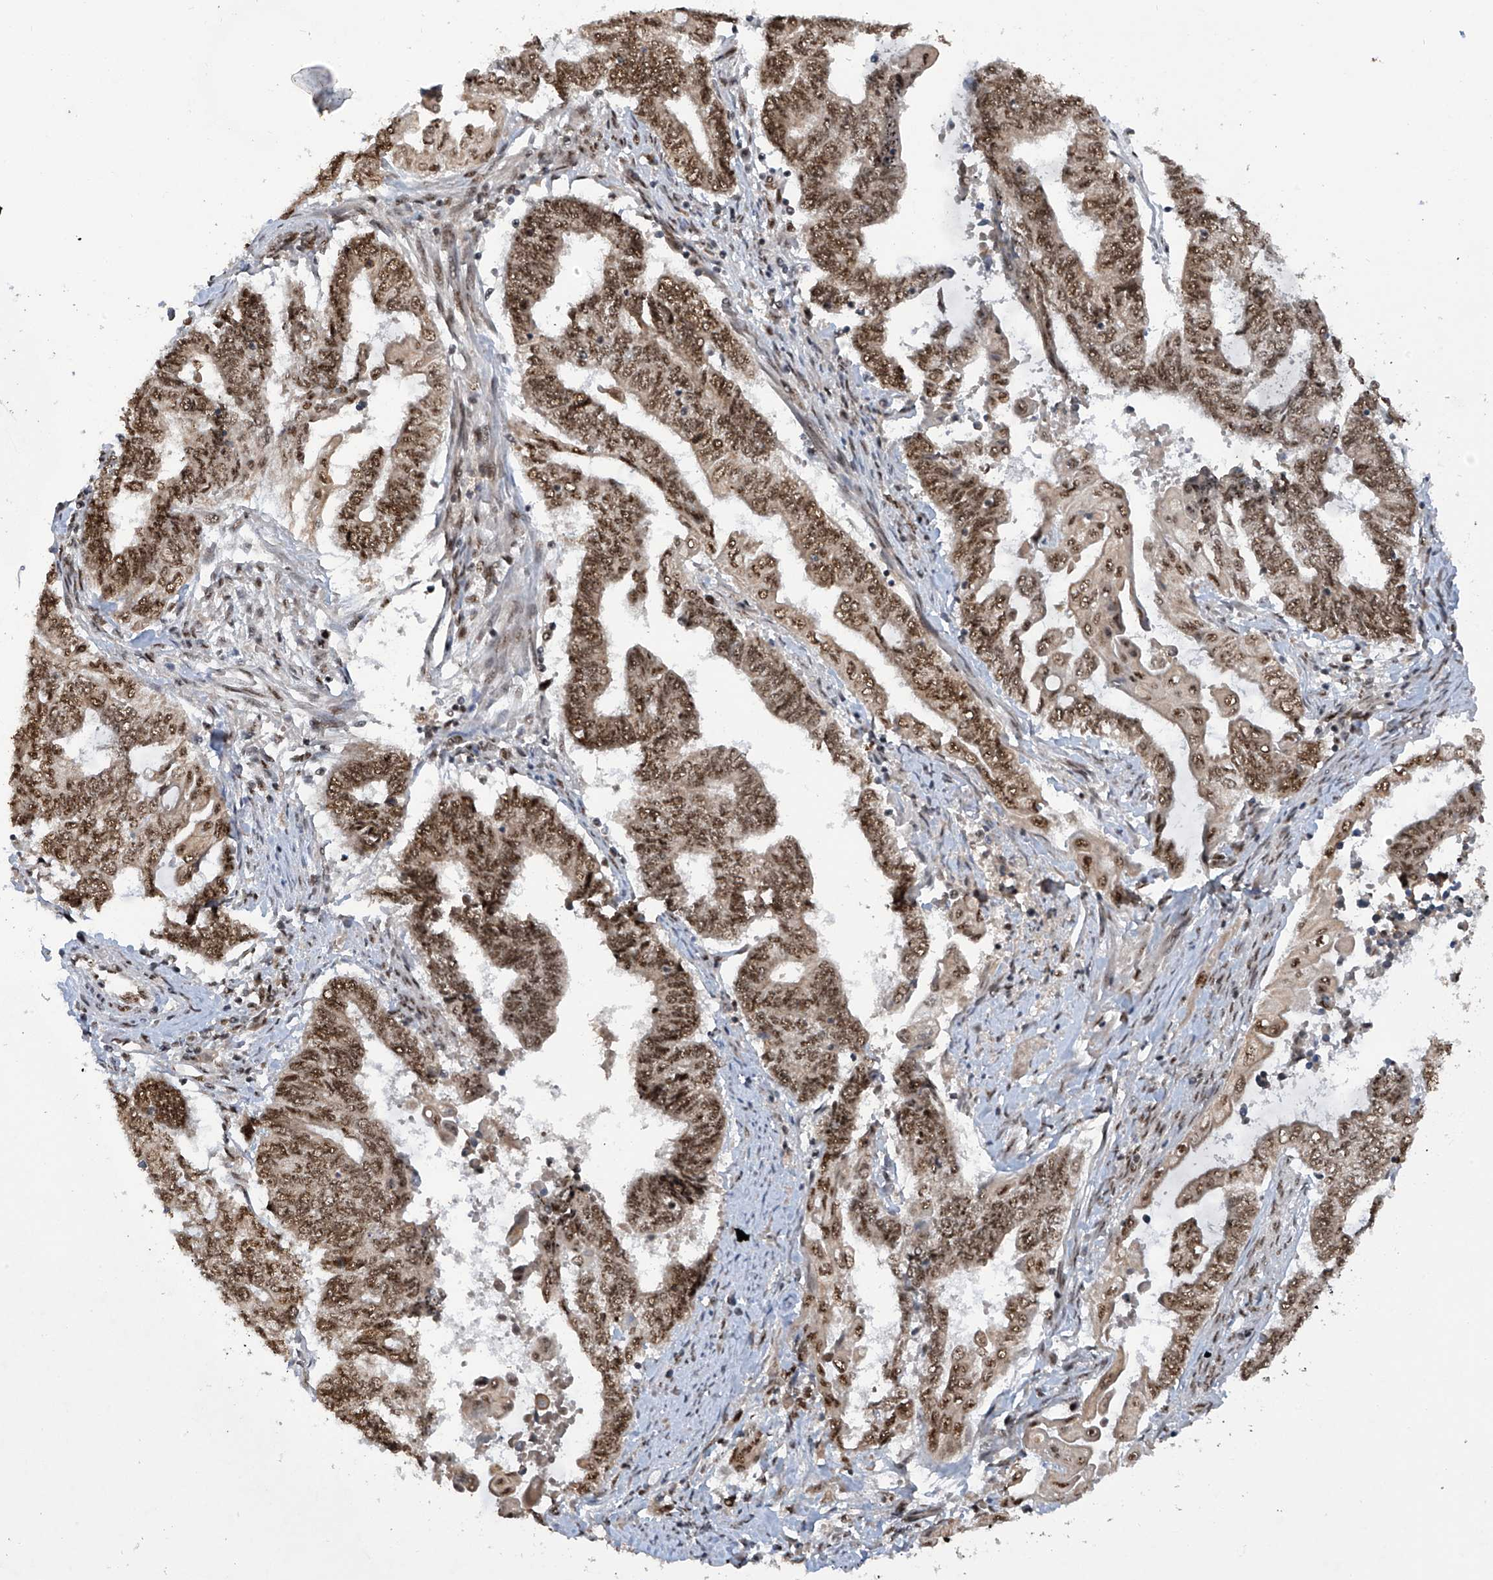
{"staining": {"intensity": "moderate", "quantity": ">75%", "location": "nuclear"}, "tissue": "endometrial cancer", "cell_type": "Tumor cells", "image_type": "cancer", "snomed": [{"axis": "morphology", "description": "Adenocarcinoma, NOS"}, {"axis": "topography", "description": "Uterus"}, {"axis": "topography", "description": "Endometrium"}], "caption": "Endometrial cancer stained for a protein shows moderate nuclear positivity in tumor cells.", "gene": "RPAIN", "patient": {"sex": "female", "age": 70}}